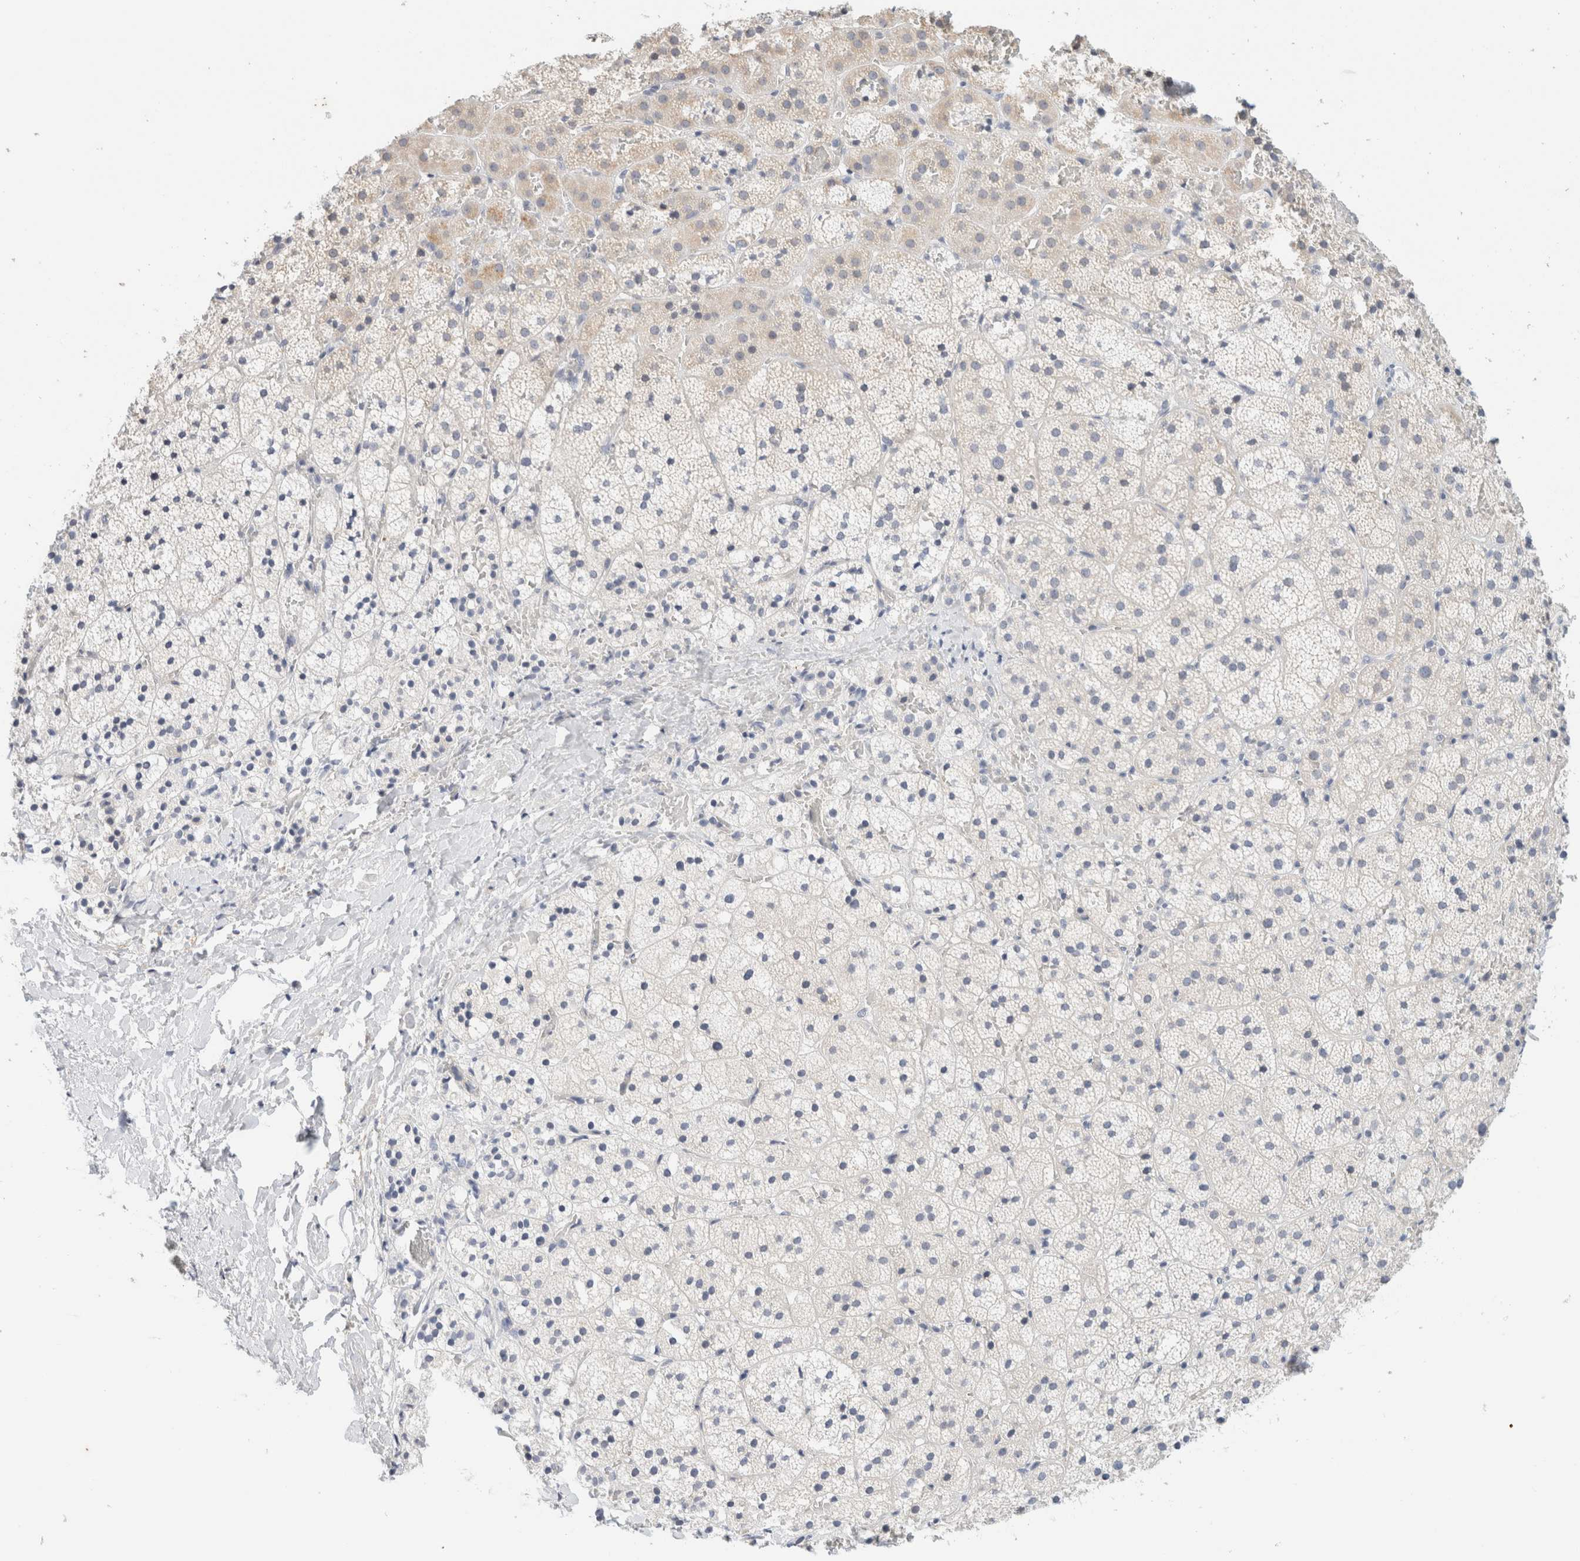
{"staining": {"intensity": "moderate", "quantity": "<25%", "location": "cytoplasmic/membranous"}, "tissue": "adrenal gland", "cell_type": "Glandular cells", "image_type": "normal", "snomed": [{"axis": "morphology", "description": "Normal tissue, NOS"}, {"axis": "topography", "description": "Adrenal gland"}], "caption": "This image demonstrates immunohistochemistry staining of benign adrenal gland, with low moderate cytoplasmic/membranous positivity in approximately <25% of glandular cells.", "gene": "SPRTN", "patient": {"sex": "female", "age": 44}}